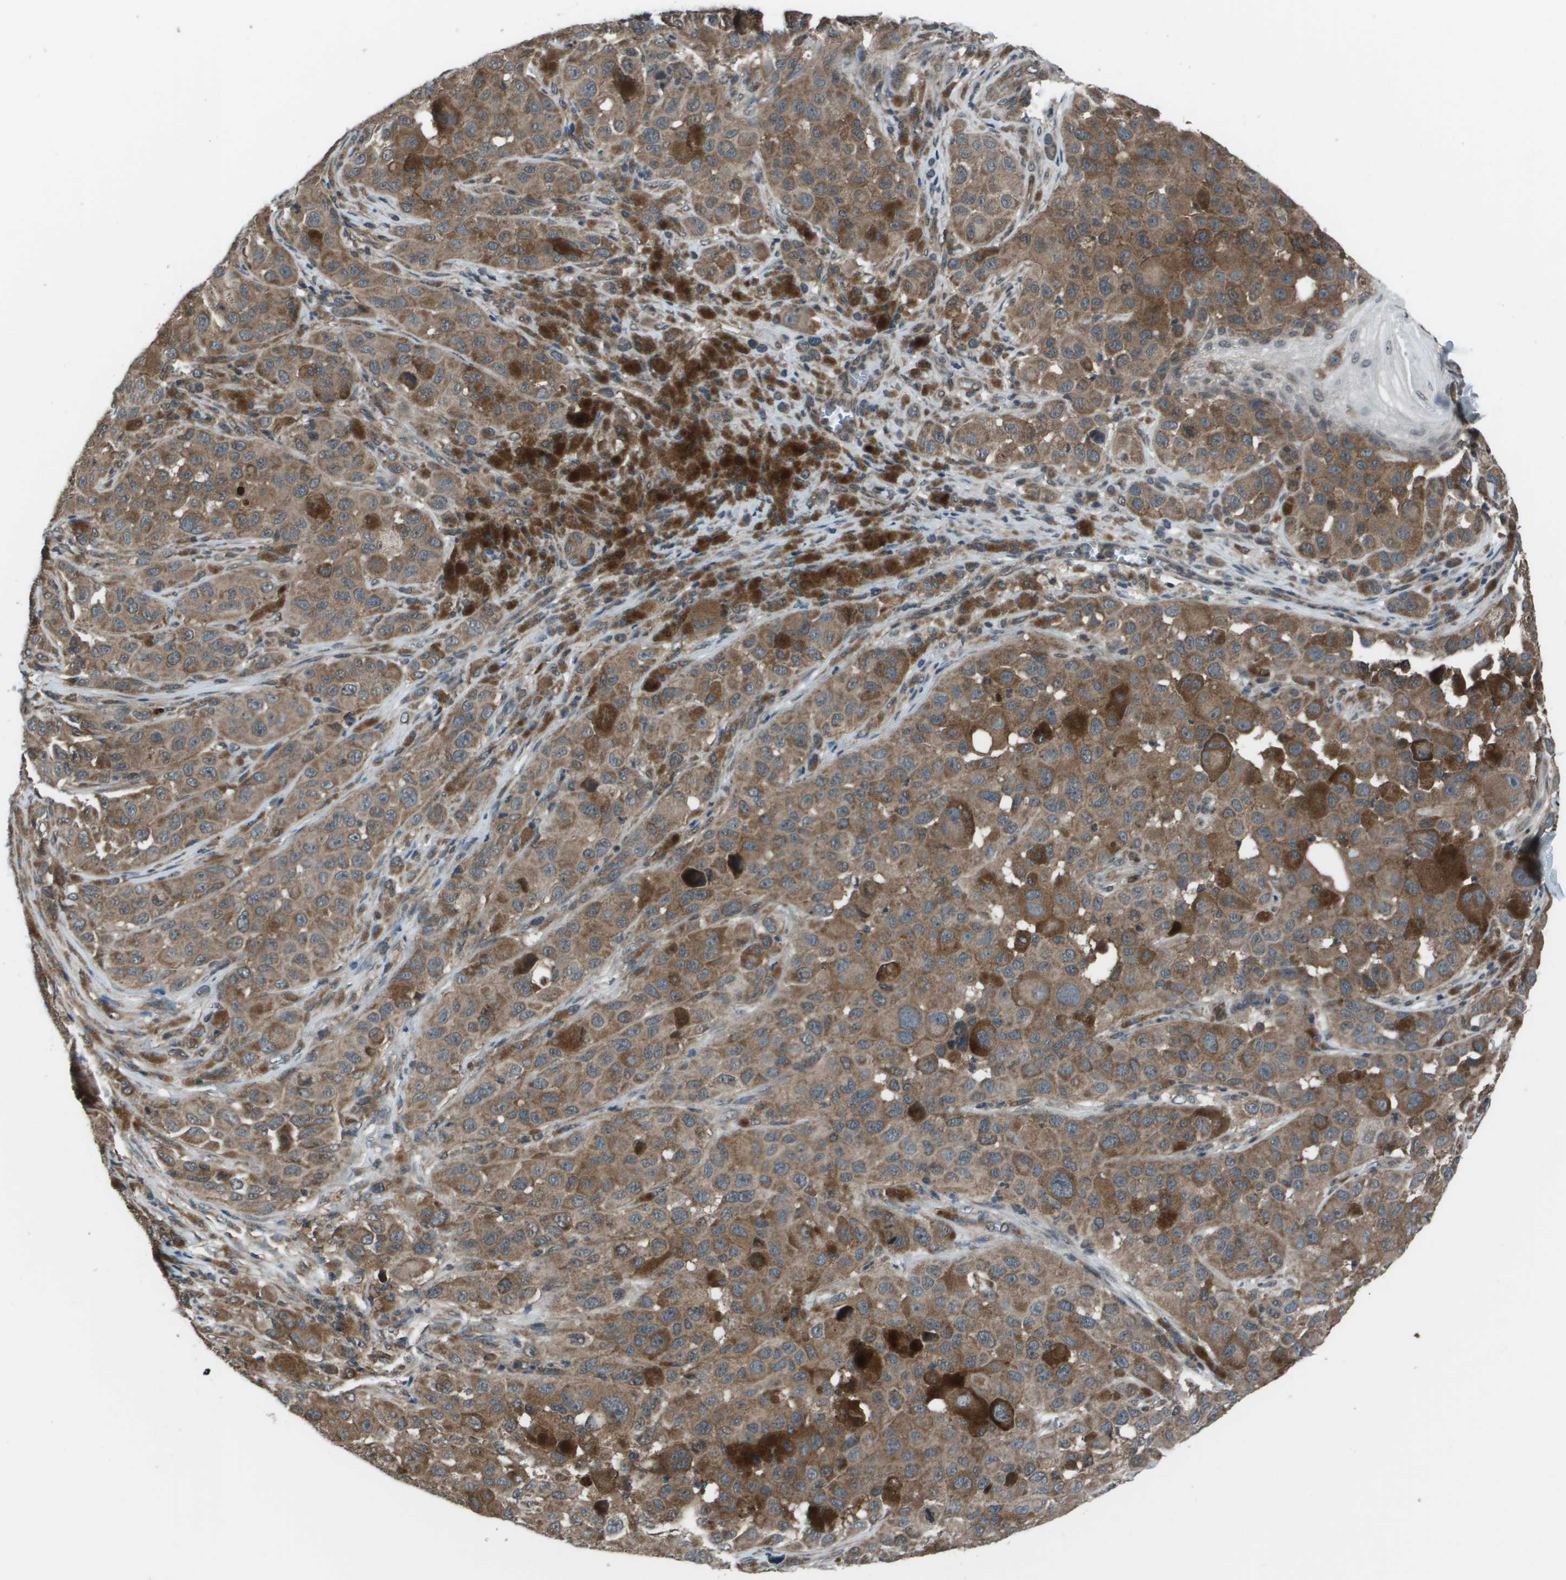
{"staining": {"intensity": "moderate", "quantity": ">75%", "location": "cytoplasmic/membranous"}, "tissue": "melanoma", "cell_type": "Tumor cells", "image_type": "cancer", "snomed": [{"axis": "morphology", "description": "Malignant melanoma, NOS"}, {"axis": "topography", "description": "Skin"}], "caption": "DAB (3,3'-diaminobenzidine) immunohistochemical staining of human melanoma demonstrates moderate cytoplasmic/membranous protein positivity in approximately >75% of tumor cells.", "gene": "PPFIA1", "patient": {"sex": "male", "age": 96}}